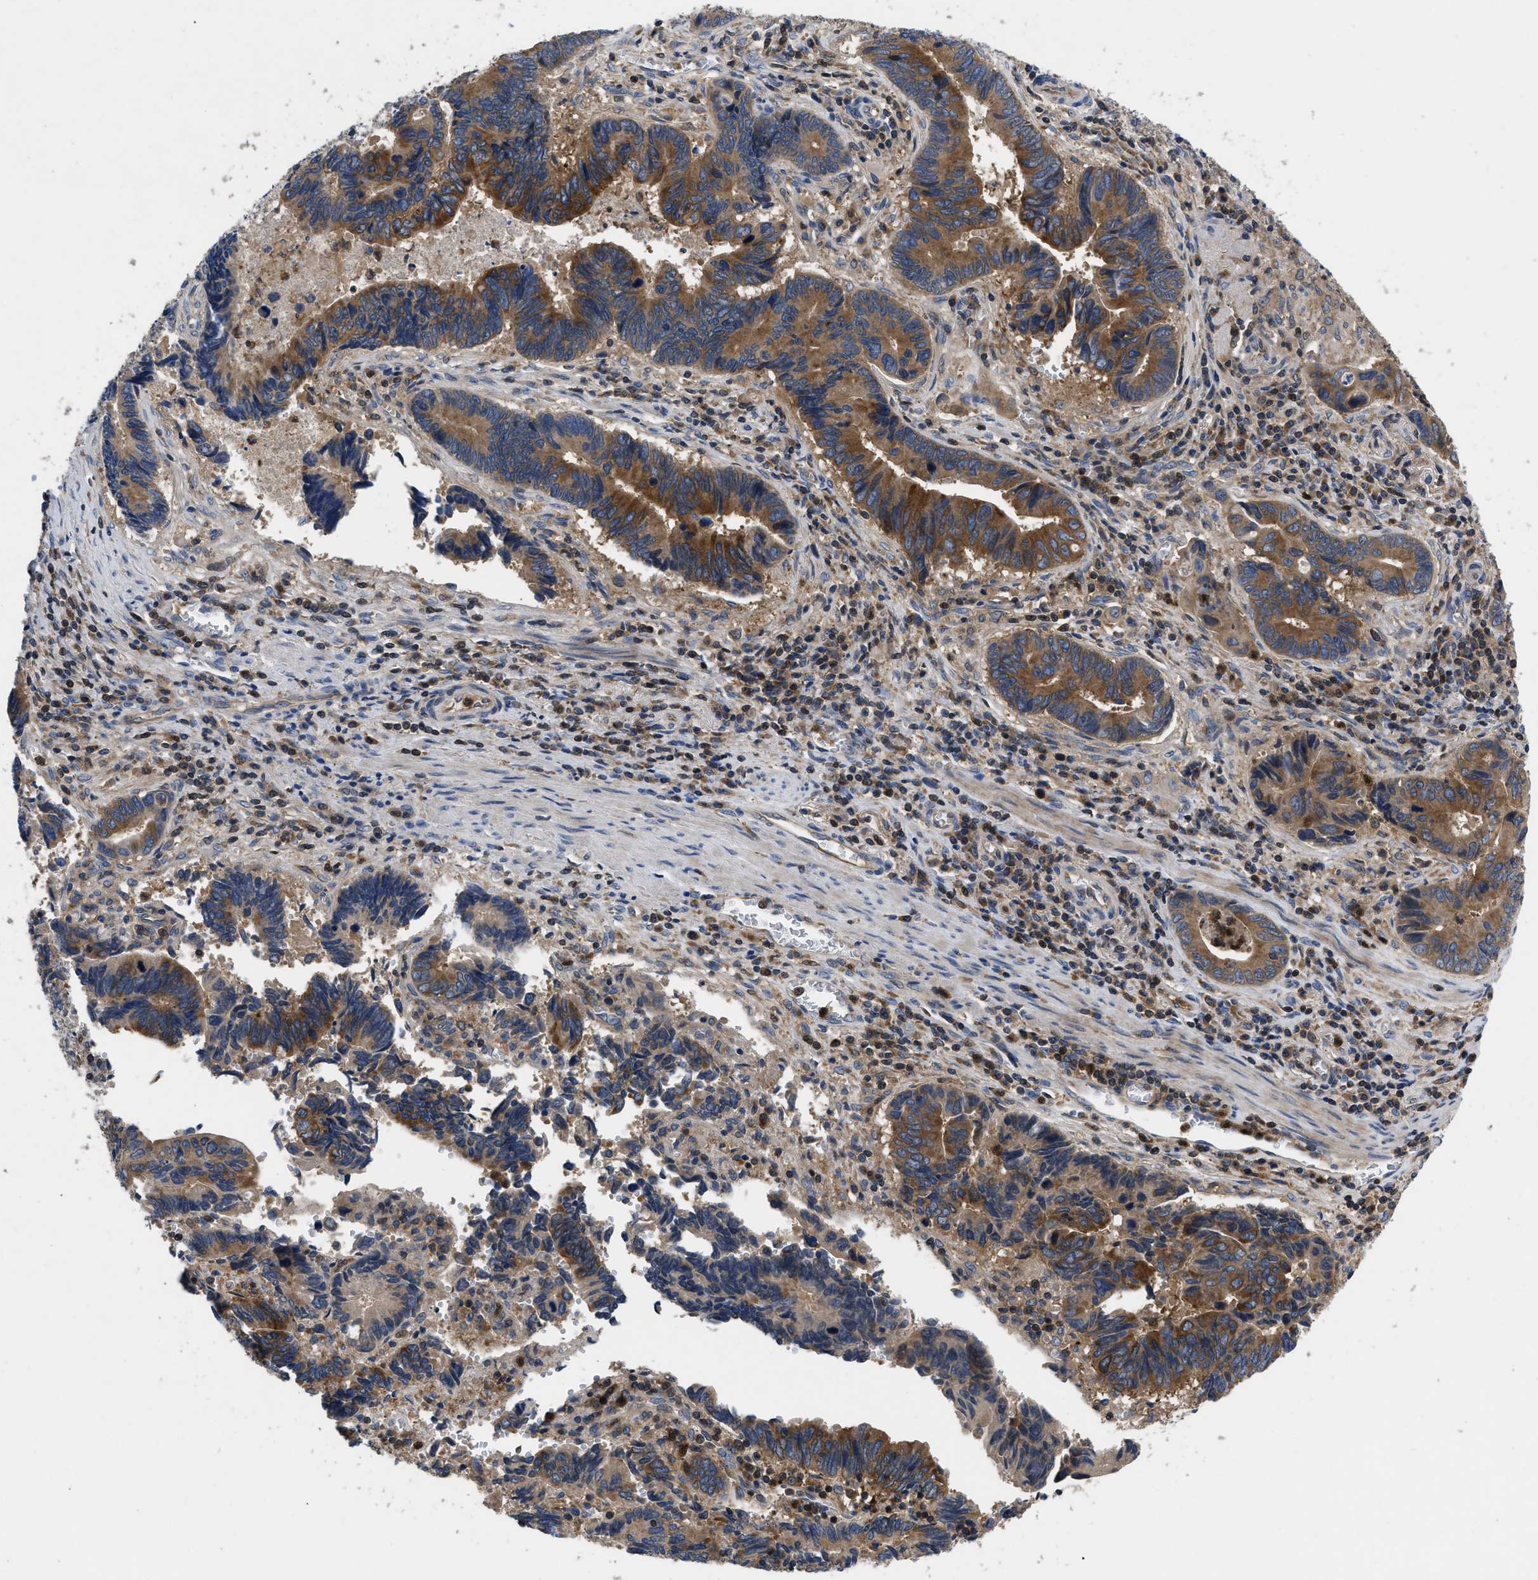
{"staining": {"intensity": "moderate", "quantity": ">75%", "location": "cytoplasmic/membranous"}, "tissue": "pancreatic cancer", "cell_type": "Tumor cells", "image_type": "cancer", "snomed": [{"axis": "morphology", "description": "Adenocarcinoma, NOS"}, {"axis": "topography", "description": "Pancreas"}], "caption": "A histopathology image showing moderate cytoplasmic/membranous positivity in approximately >75% of tumor cells in pancreatic adenocarcinoma, as visualized by brown immunohistochemical staining.", "gene": "YBEY", "patient": {"sex": "female", "age": 70}}